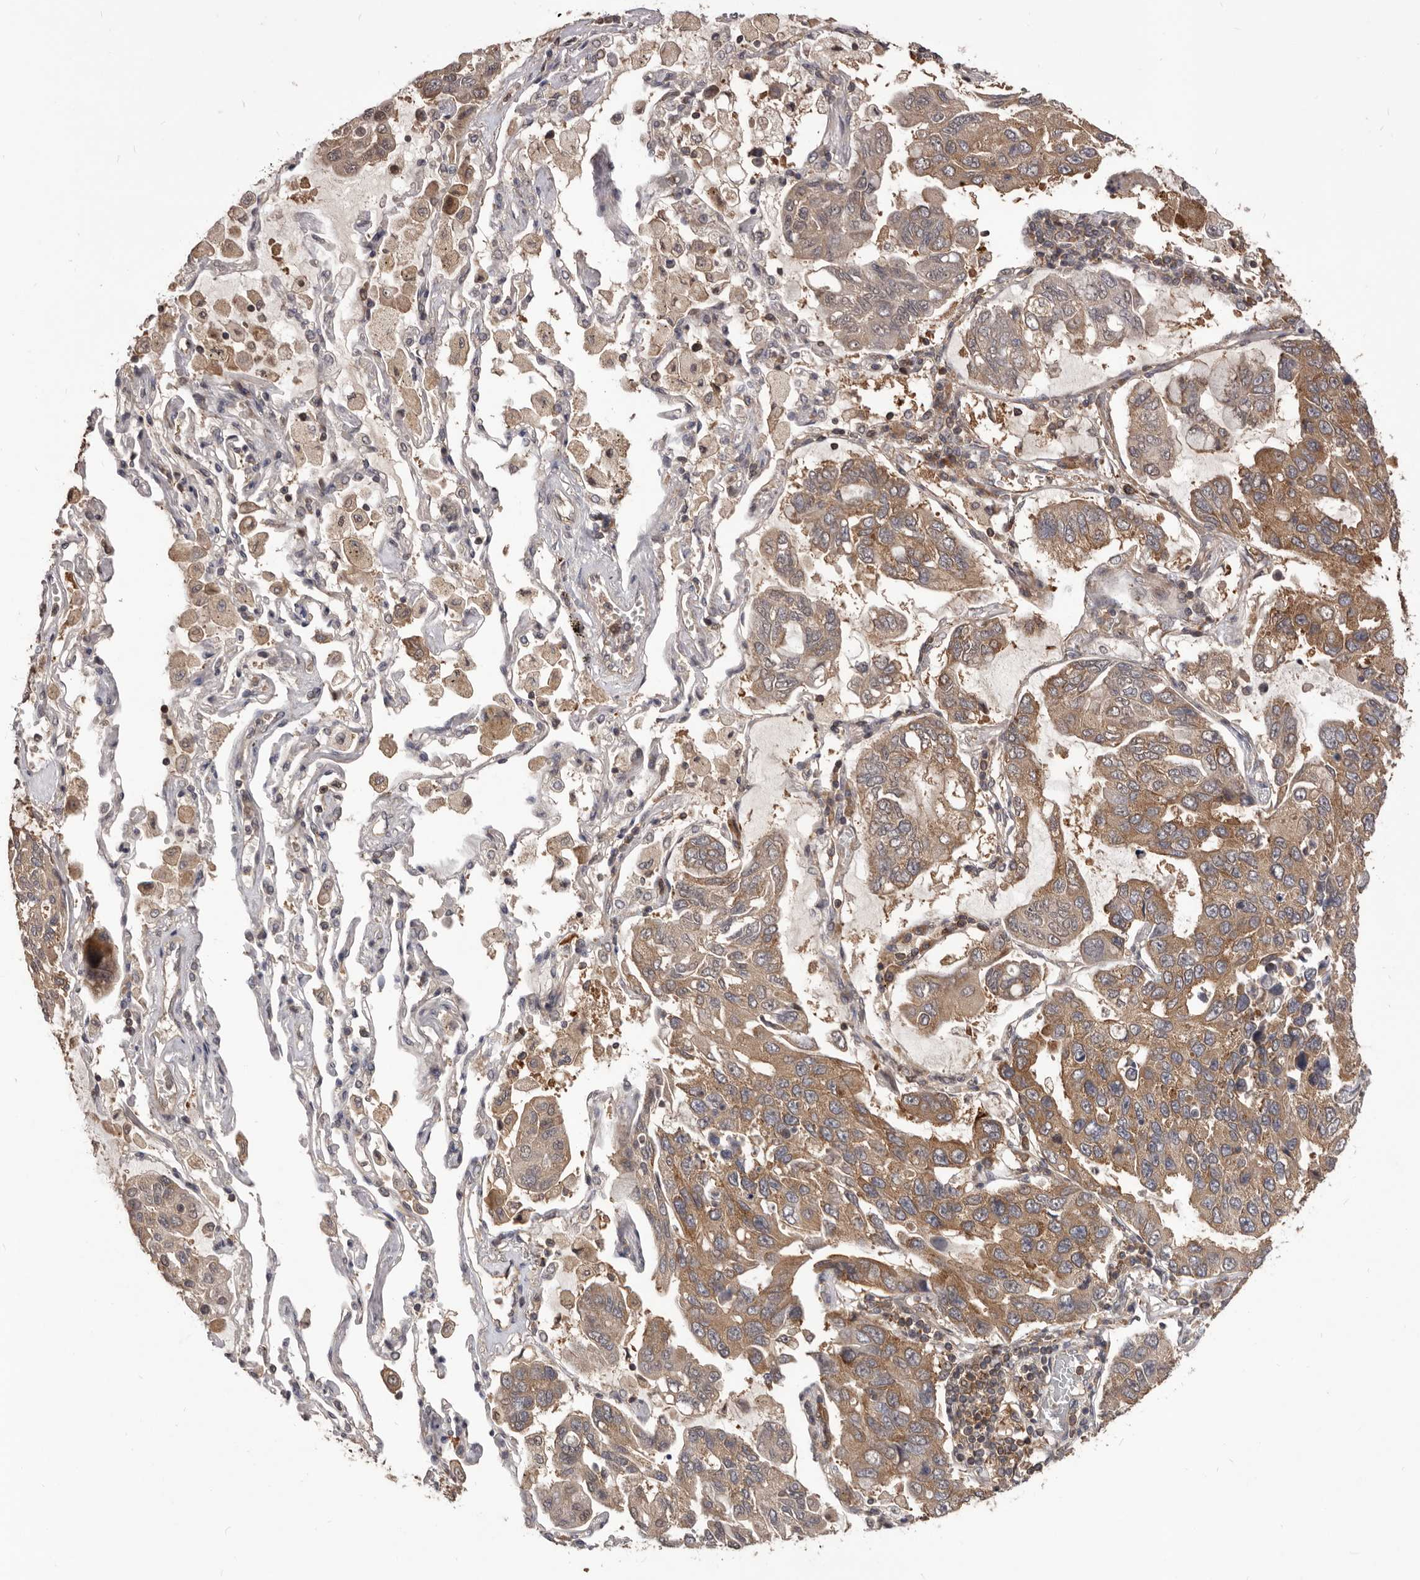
{"staining": {"intensity": "moderate", "quantity": ">75%", "location": "cytoplasmic/membranous"}, "tissue": "lung cancer", "cell_type": "Tumor cells", "image_type": "cancer", "snomed": [{"axis": "morphology", "description": "Adenocarcinoma, NOS"}, {"axis": "topography", "description": "Lung"}], "caption": "Lung cancer (adenocarcinoma) stained with DAB (3,3'-diaminobenzidine) immunohistochemistry (IHC) demonstrates medium levels of moderate cytoplasmic/membranous expression in approximately >75% of tumor cells. The protein of interest is shown in brown color, while the nuclei are stained blue.", "gene": "HBS1L", "patient": {"sex": "male", "age": 64}}